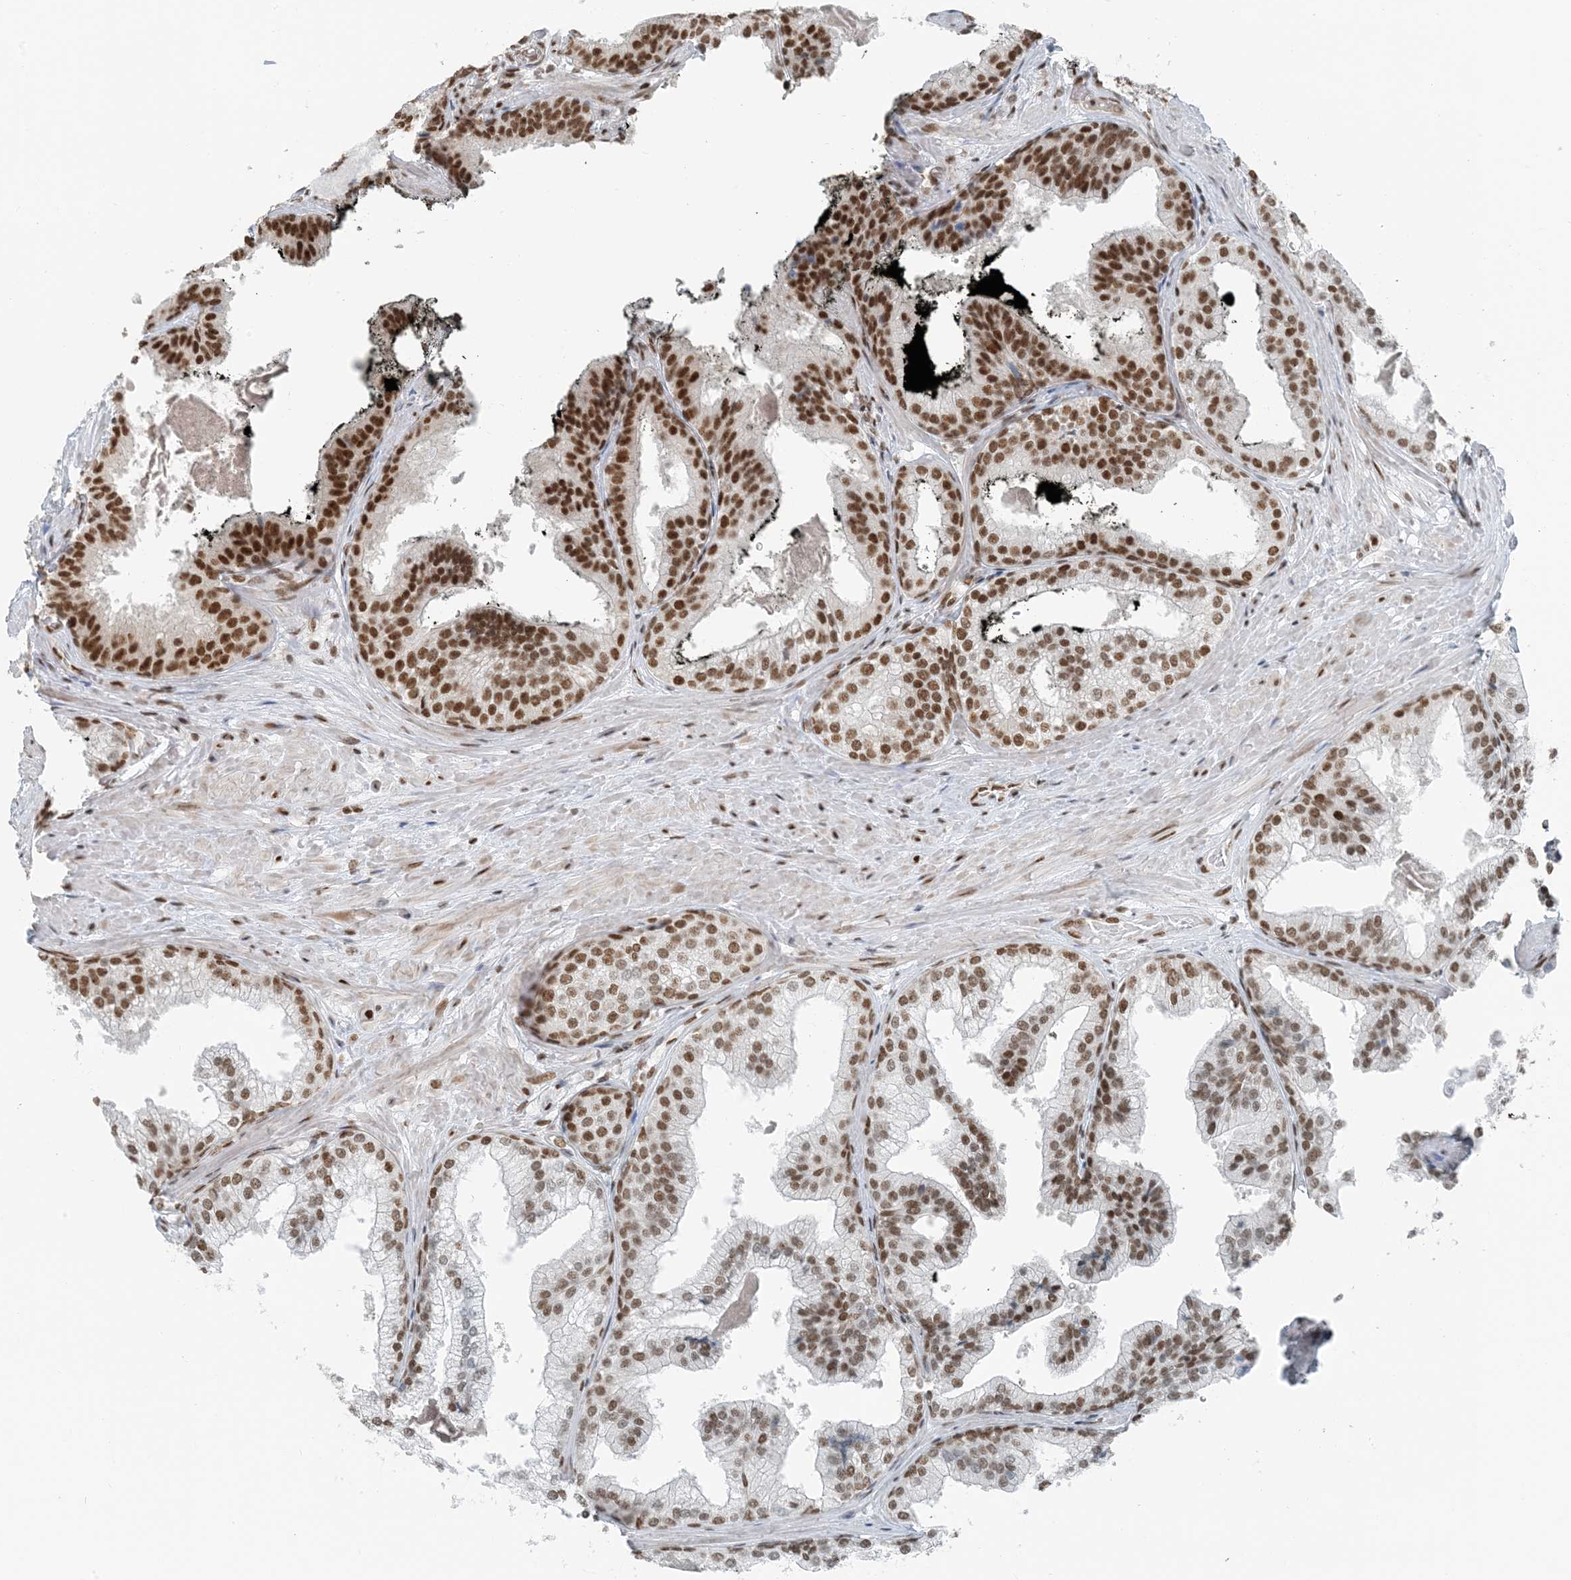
{"staining": {"intensity": "moderate", "quantity": ">75%", "location": "nuclear"}, "tissue": "prostate cancer", "cell_type": "Tumor cells", "image_type": "cancer", "snomed": [{"axis": "morphology", "description": "Adenocarcinoma, Low grade"}, {"axis": "topography", "description": "Prostate"}], "caption": "The immunohistochemical stain highlights moderate nuclear positivity in tumor cells of prostate low-grade adenocarcinoma tissue.", "gene": "ZNF500", "patient": {"sex": "male", "age": 71}}